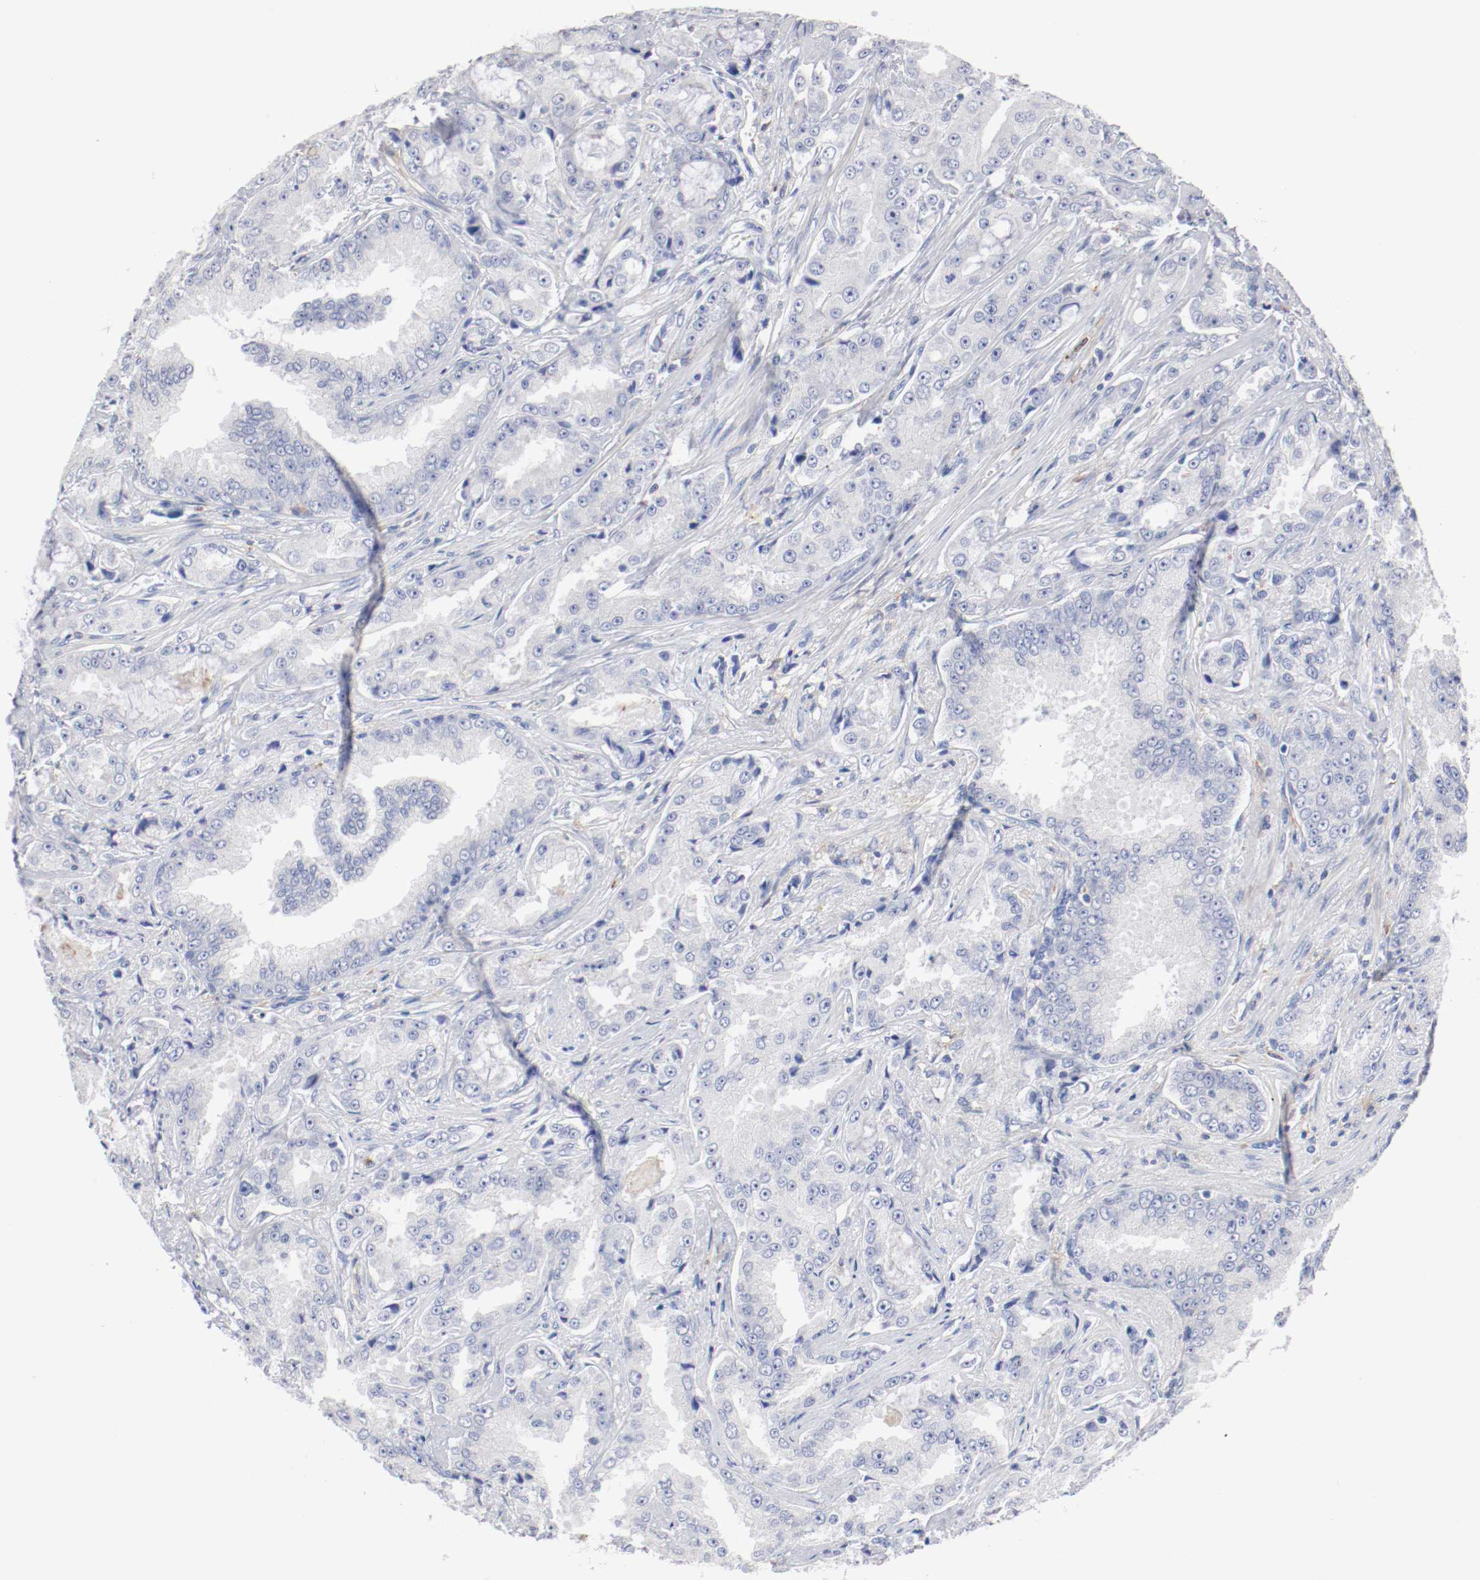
{"staining": {"intensity": "negative", "quantity": "none", "location": "none"}, "tissue": "prostate cancer", "cell_type": "Tumor cells", "image_type": "cancer", "snomed": [{"axis": "morphology", "description": "Adenocarcinoma, High grade"}, {"axis": "topography", "description": "Prostate"}], "caption": "Immunohistochemistry image of human prostate high-grade adenocarcinoma stained for a protein (brown), which demonstrates no positivity in tumor cells.", "gene": "FGFBP1", "patient": {"sex": "male", "age": 73}}